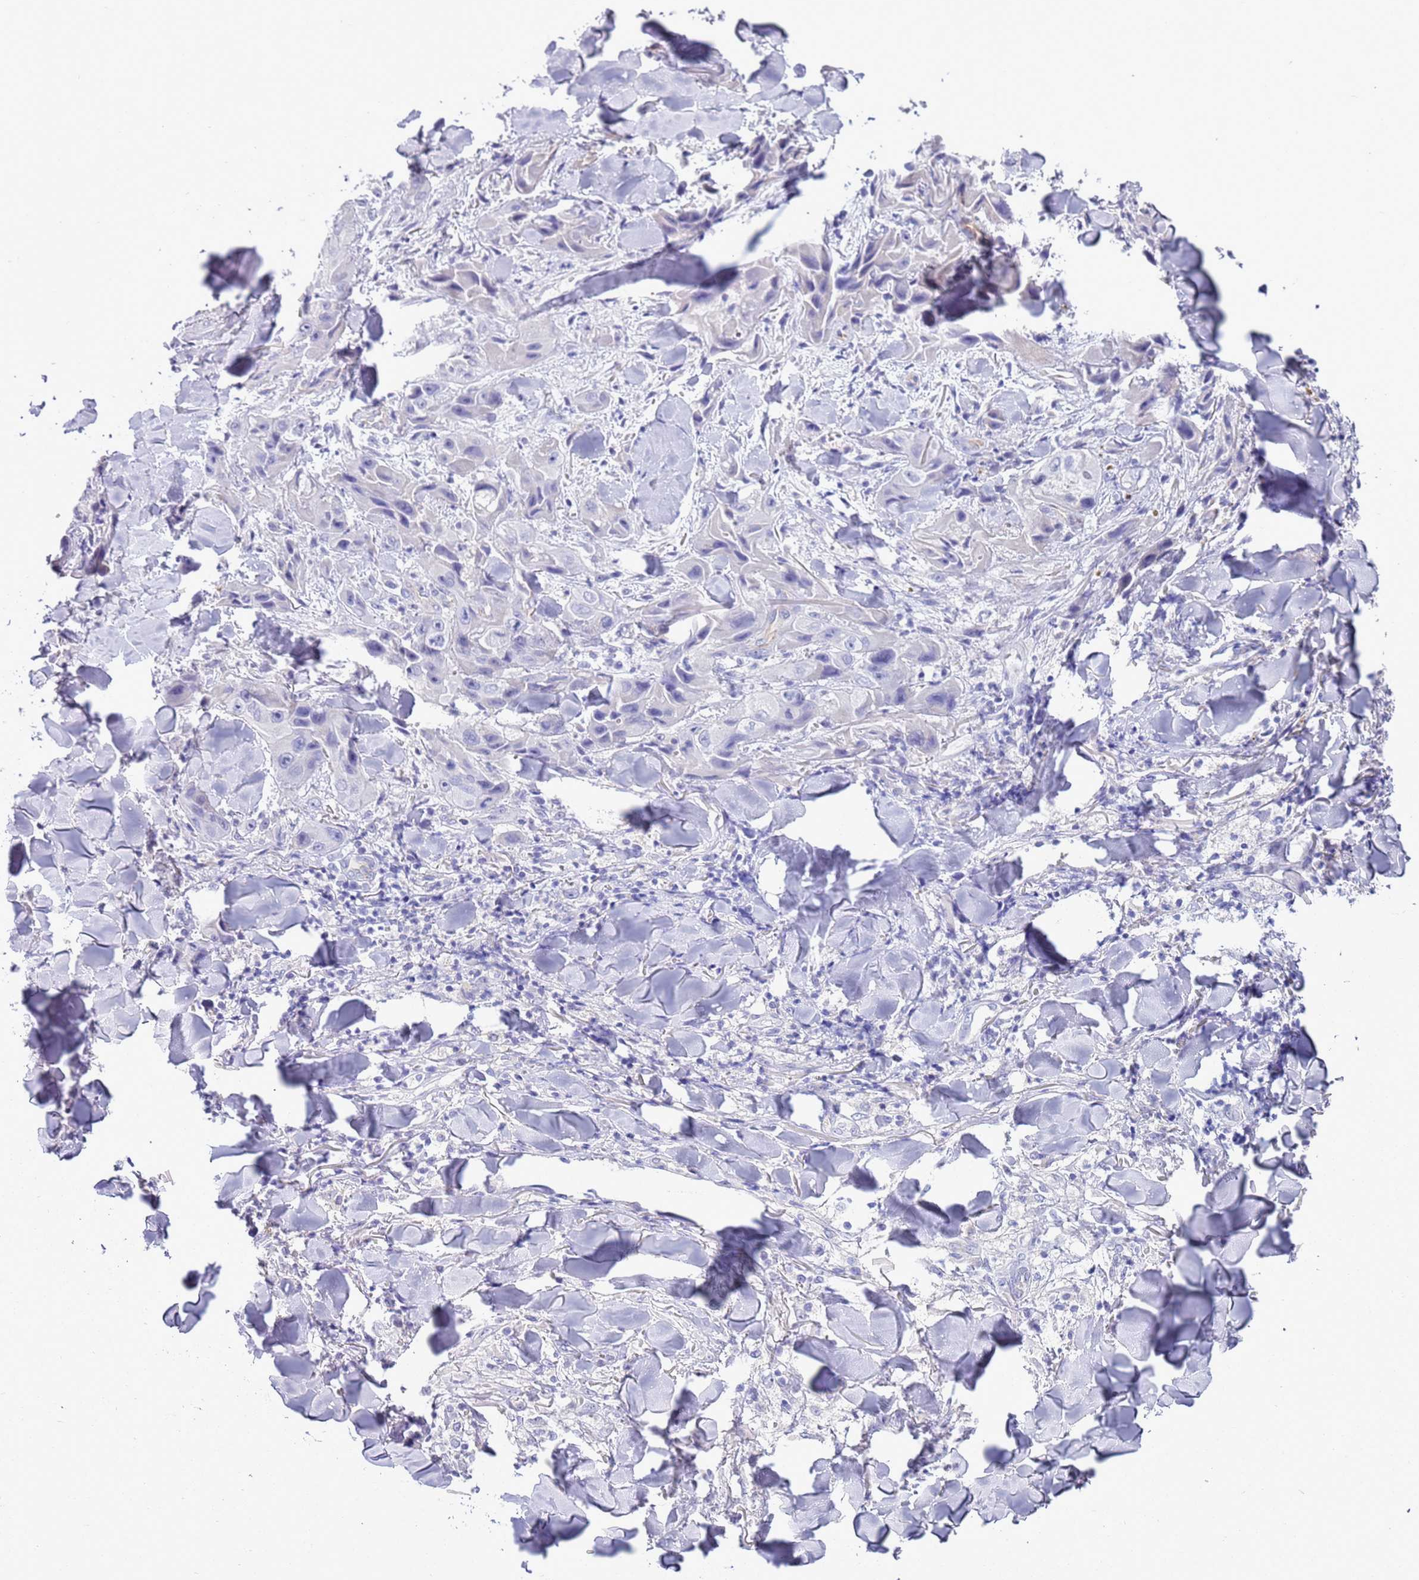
{"staining": {"intensity": "negative", "quantity": "none", "location": "none"}, "tissue": "skin cancer", "cell_type": "Tumor cells", "image_type": "cancer", "snomed": [{"axis": "morphology", "description": "Squamous cell carcinoma, NOS"}, {"axis": "topography", "description": "Skin"}, {"axis": "topography", "description": "Subcutis"}], "caption": "DAB (3,3'-diaminobenzidine) immunohistochemical staining of squamous cell carcinoma (skin) reveals no significant staining in tumor cells.", "gene": "BRMS1L", "patient": {"sex": "male", "age": 73}}